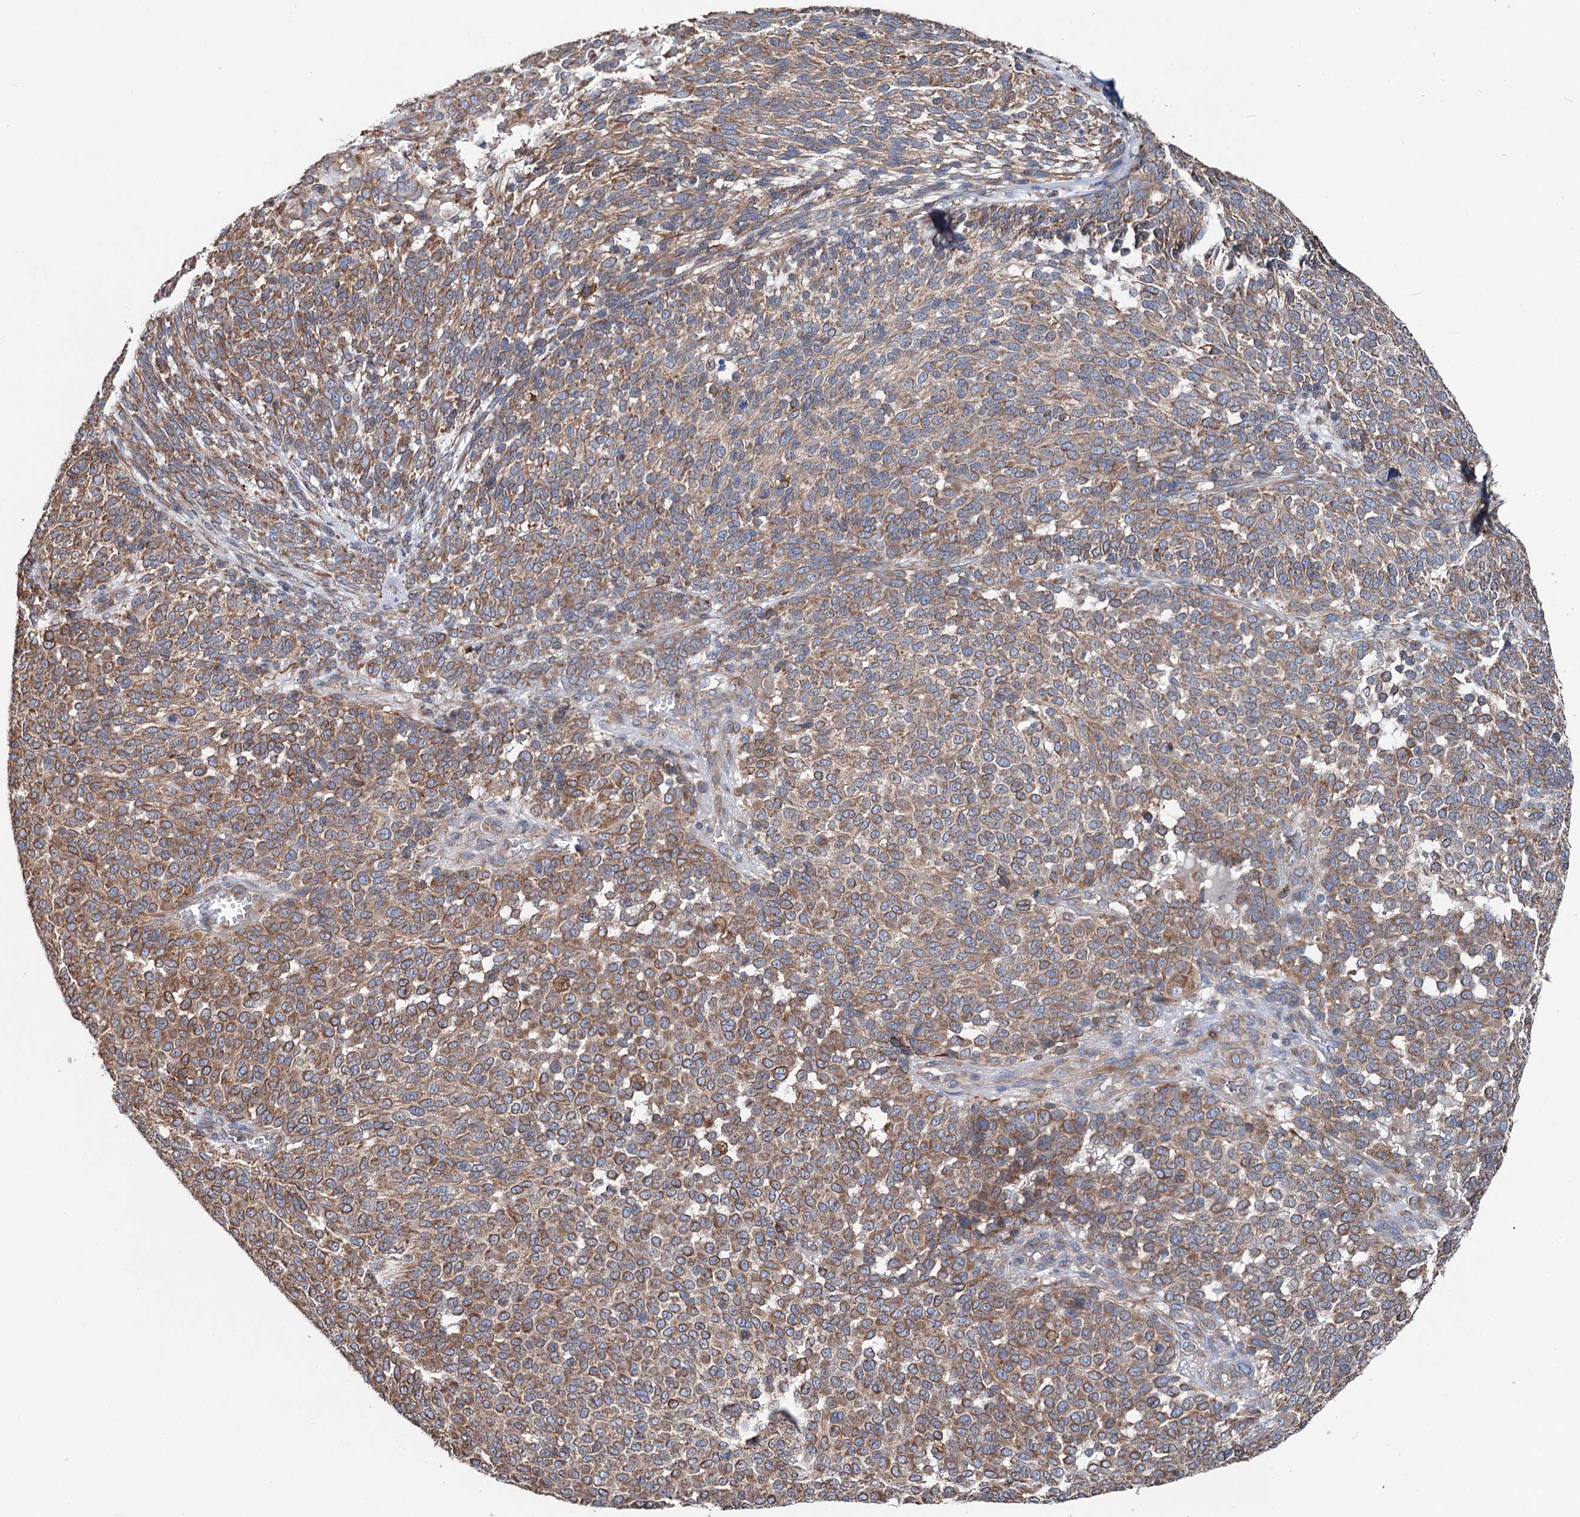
{"staining": {"intensity": "moderate", "quantity": ">75%", "location": "cytoplasmic/membranous"}, "tissue": "melanoma", "cell_type": "Tumor cells", "image_type": "cancer", "snomed": [{"axis": "morphology", "description": "Malignant melanoma, NOS"}, {"axis": "topography", "description": "Skin"}], "caption": "Human malignant melanoma stained with a brown dye exhibits moderate cytoplasmic/membranous positive staining in about >75% of tumor cells.", "gene": "ERP29", "patient": {"sex": "male", "age": 49}}